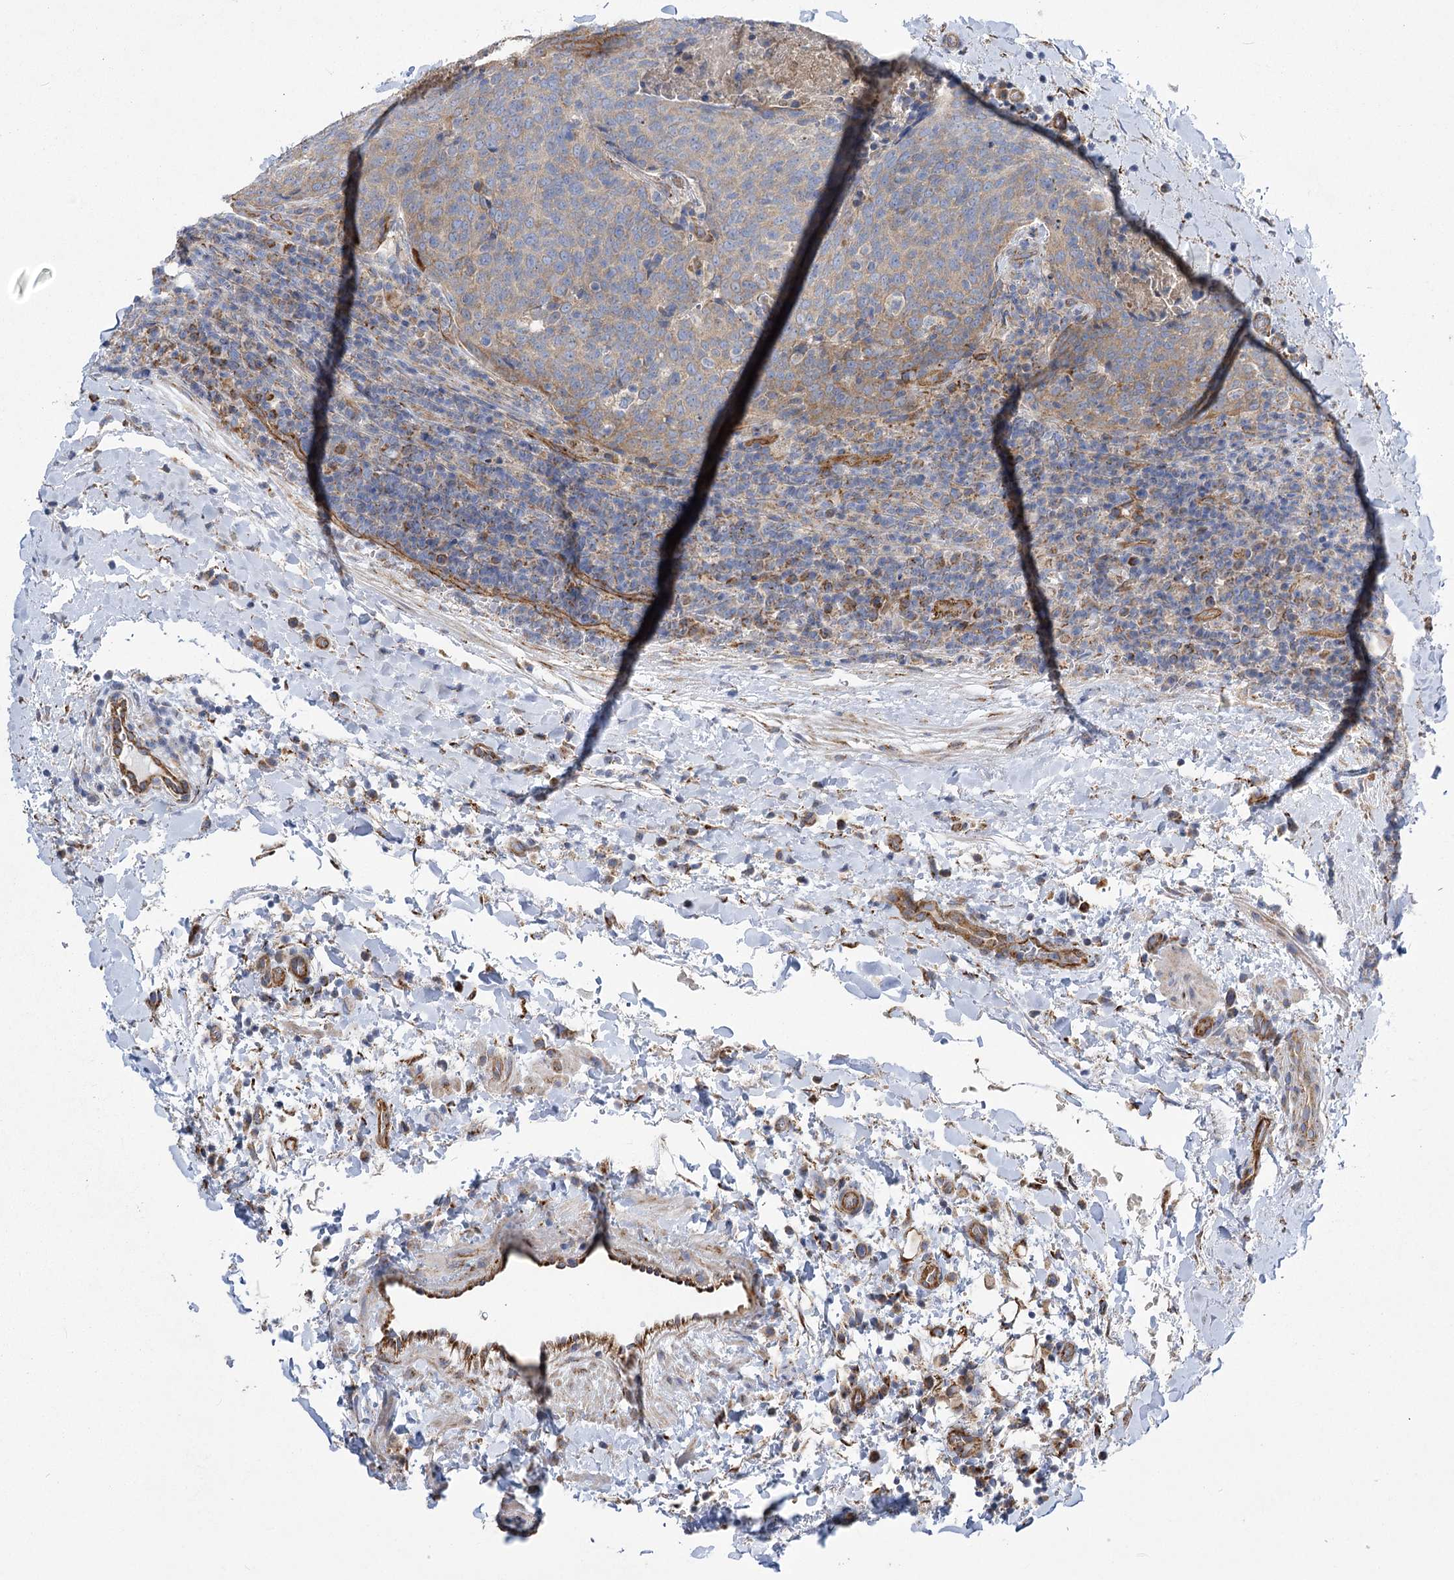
{"staining": {"intensity": "weak", "quantity": "25%-75%", "location": "cytoplasmic/membranous"}, "tissue": "head and neck cancer", "cell_type": "Tumor cells", "image_type": "cancer", "snomed": [{"axis": "morphology", "description": "Squamous cell carcinoma, NOS"}, {"axis": "morphology", "description": "Squamous cell carcinoma, metastatic, NOS"}, {"axis": "topography", "description": "Lymph node"}, {"axis": "topography", "description": "Head-Neck"}], "caption": "Protein analysis of metastatic squamous cell carcinoma (head and neck) tissue demonstrates weak cytoplasmic/membranous expression in approximately 25%-75% of tumor cells. Using DAB (3,3'-diaminobenzidine) (brown) and hematoxylin (blue) stains, captured at high magnification using brightfield microscopy.", "gene": "RMDN2", "patient": {"sex": "male", "age": 62}}